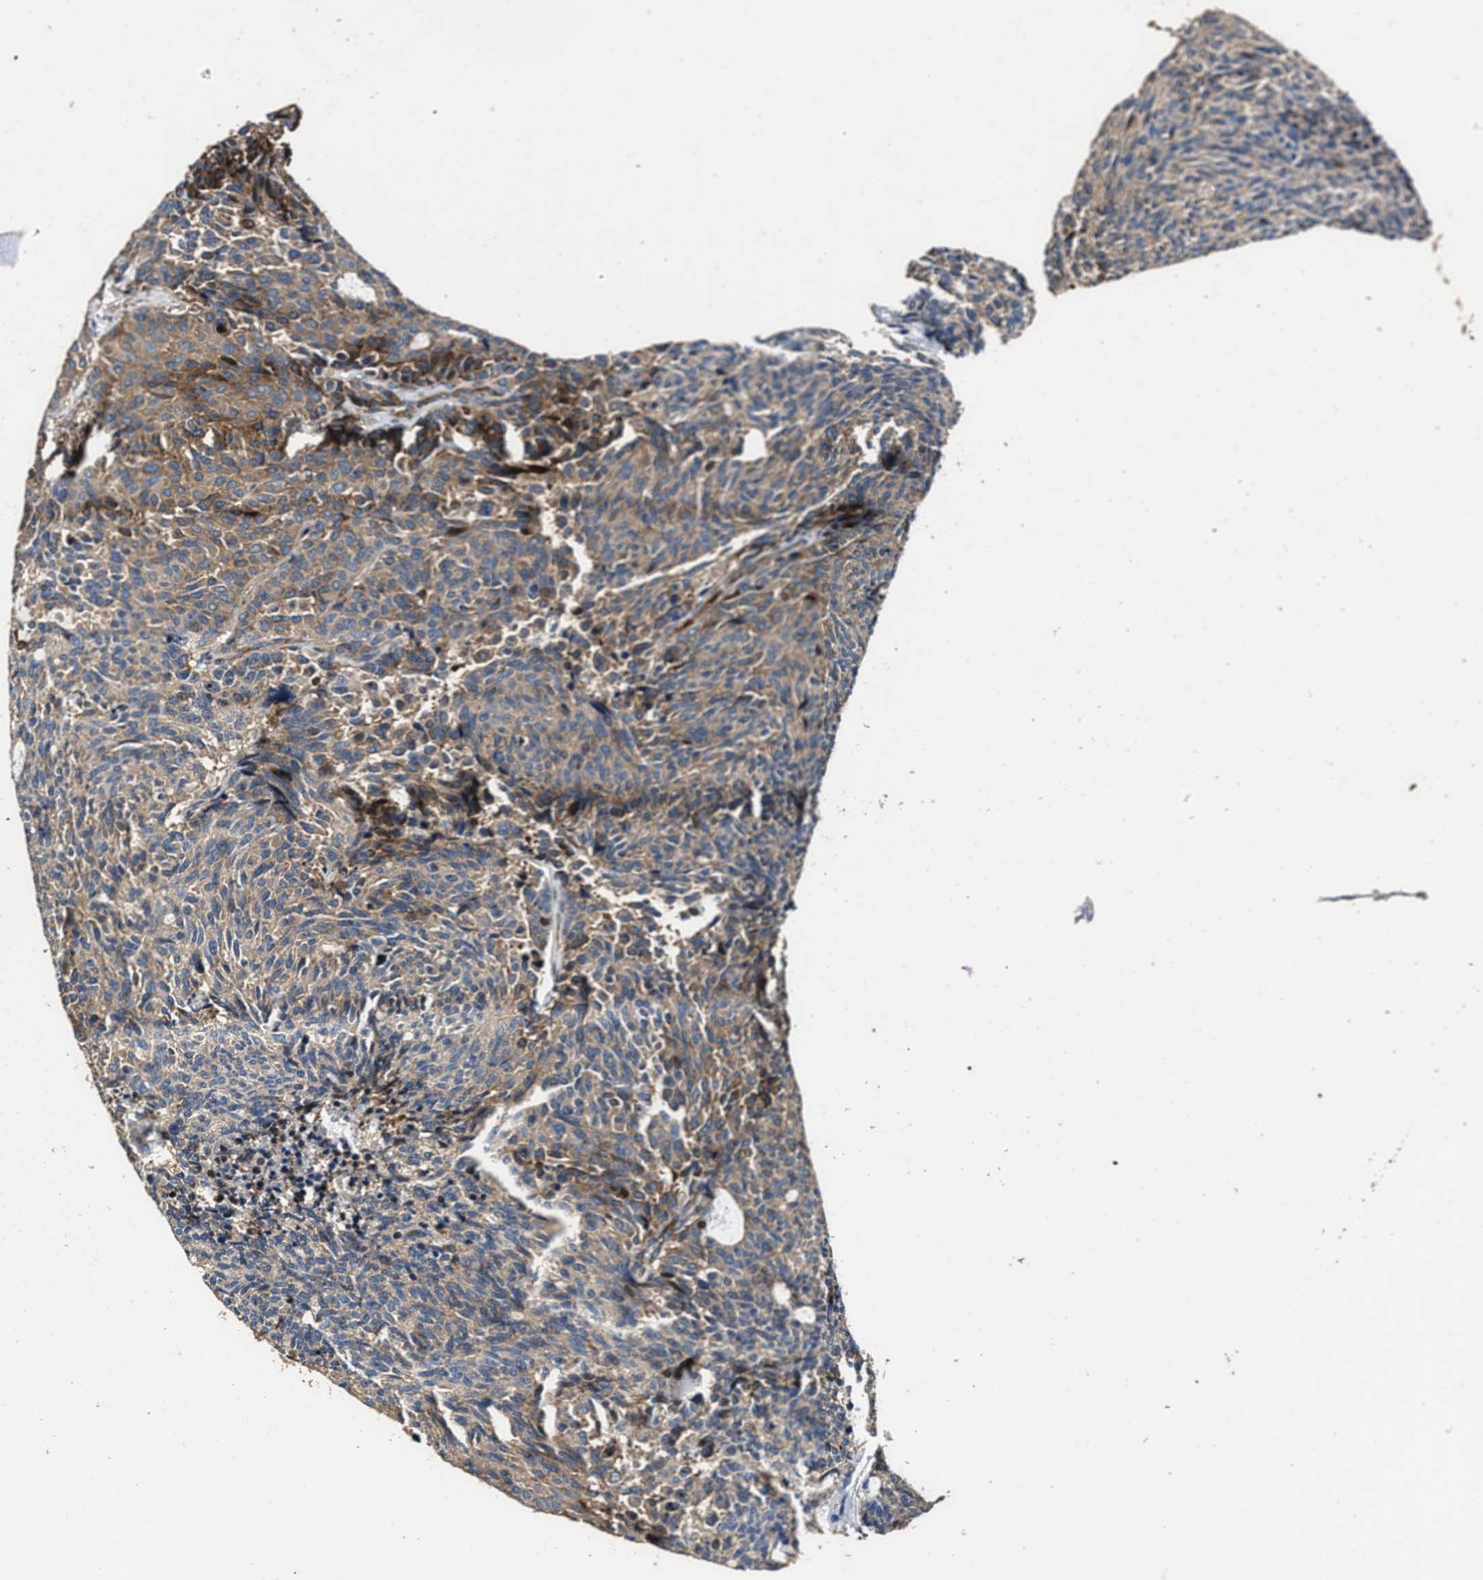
{"staining": {"intensity": "weak", "quantity": "25%-75%", "location": "cytoplasmic/membranous"}, "tissue": "carcinoid", "cell_type": "Tumor cells", "image_type": "cancer", "snomed": [{"axis": "morphology", "description": "Carcinoid, malignant, NOS"}, {"axis": "topography", "description": "Pancreas"}], "caption": "Protein expression analysis of human carcinoid reveals weak cytoplasmic/membranous staining in approximately 25%-75% of tumor cells.", "gene": "PTAR1", "patient": {"sex": "female", "age": 54}}